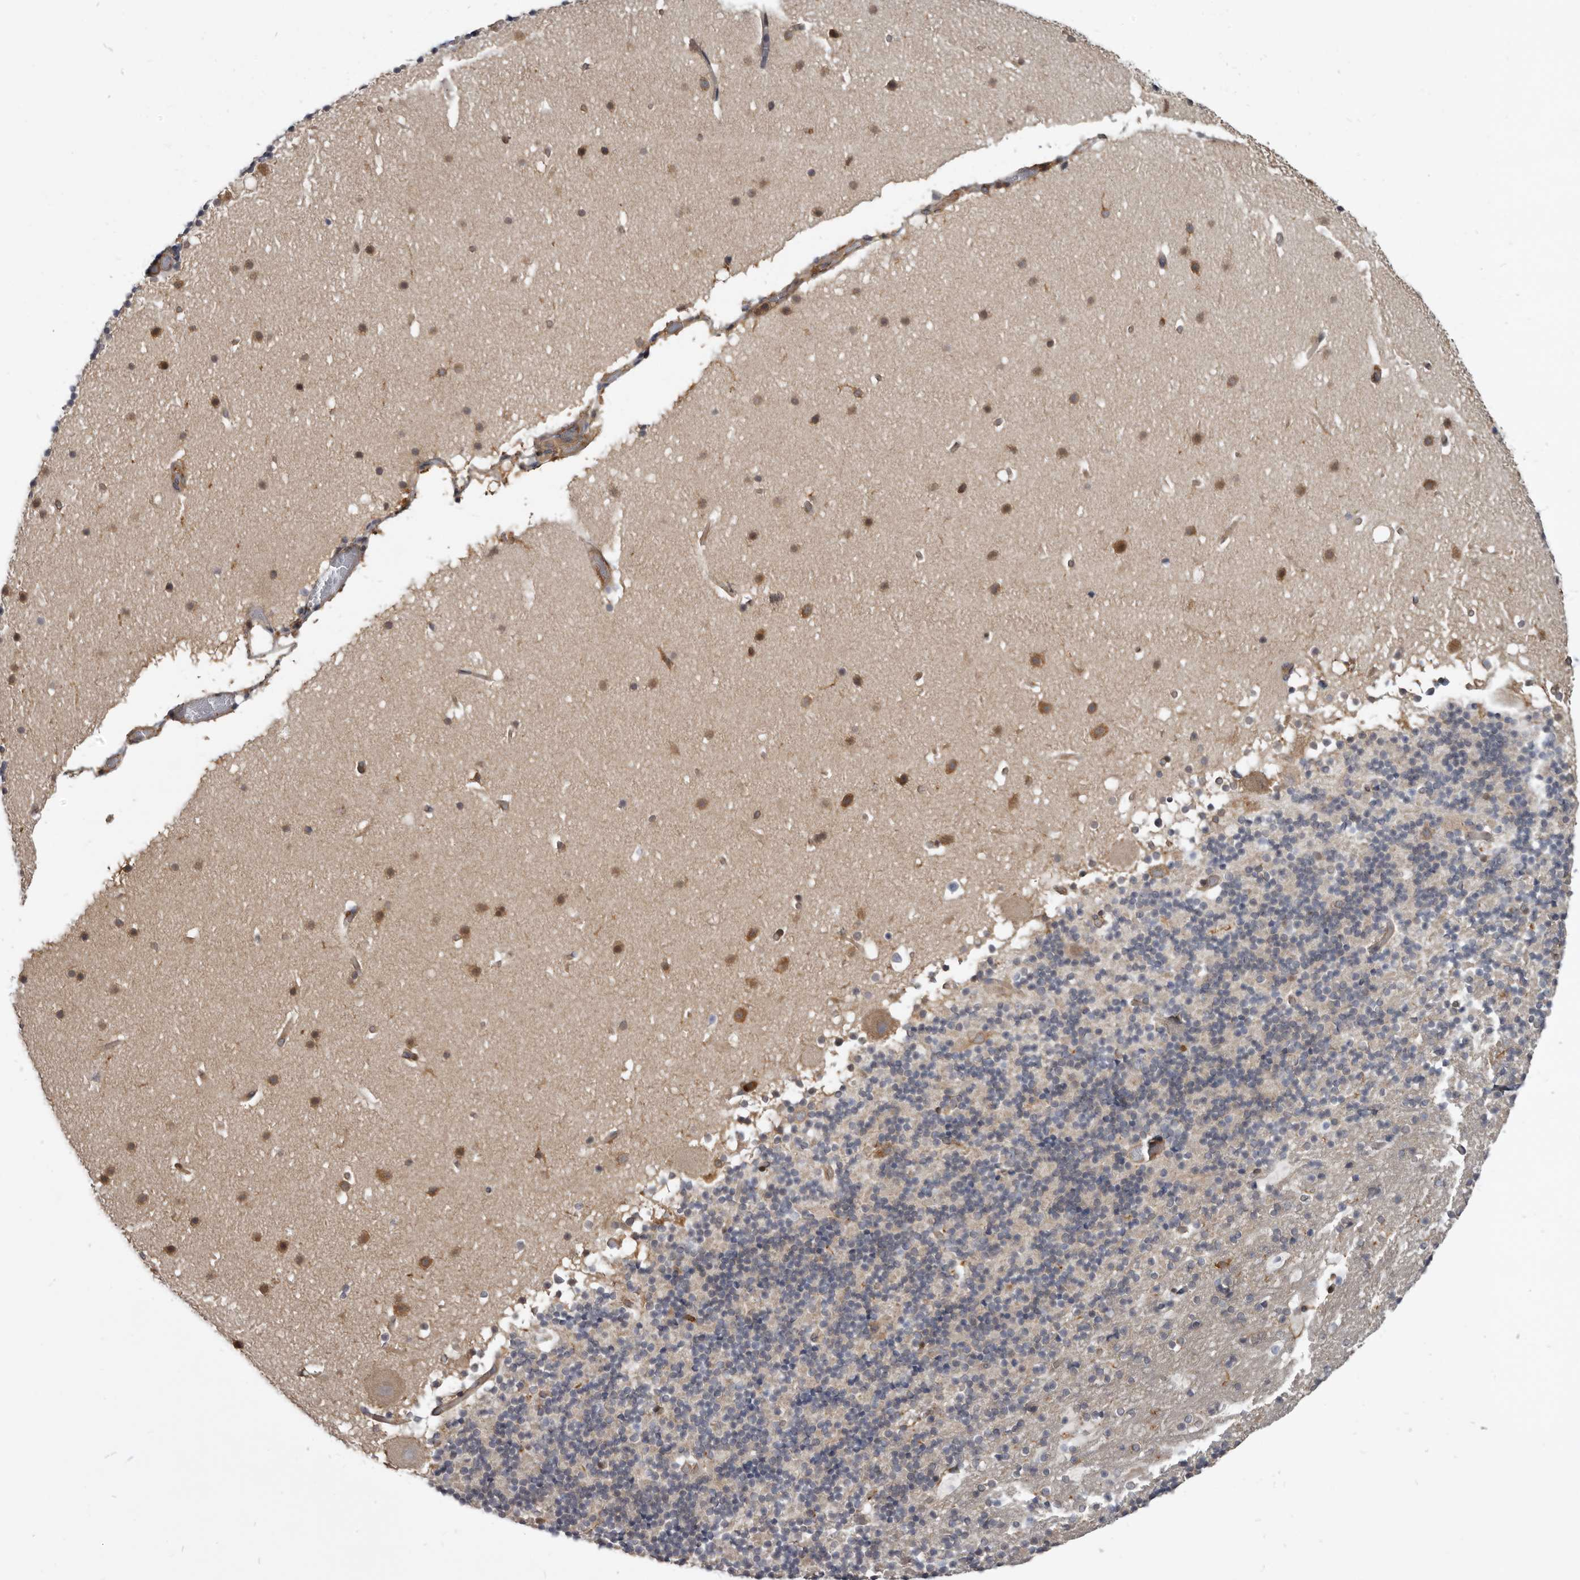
{"staining": {"intensity": "negative", "quantity": "none", "location": "none"}, "tissue": "cerebellum", "cell_type": "Cells in granular layer", "image_type": "normal", "snomed": [{"axis": "morphology", "description": "Normal tissue, NOS"}, {"axis": "topography", "description": "Cerebellum"}], "caption": "This is an immunohistochemistry image of benign cerebellum. There is no positivity in cells in granular layer.", "gene": "CBL", "patient": {"sex": "male", "age": 57}}